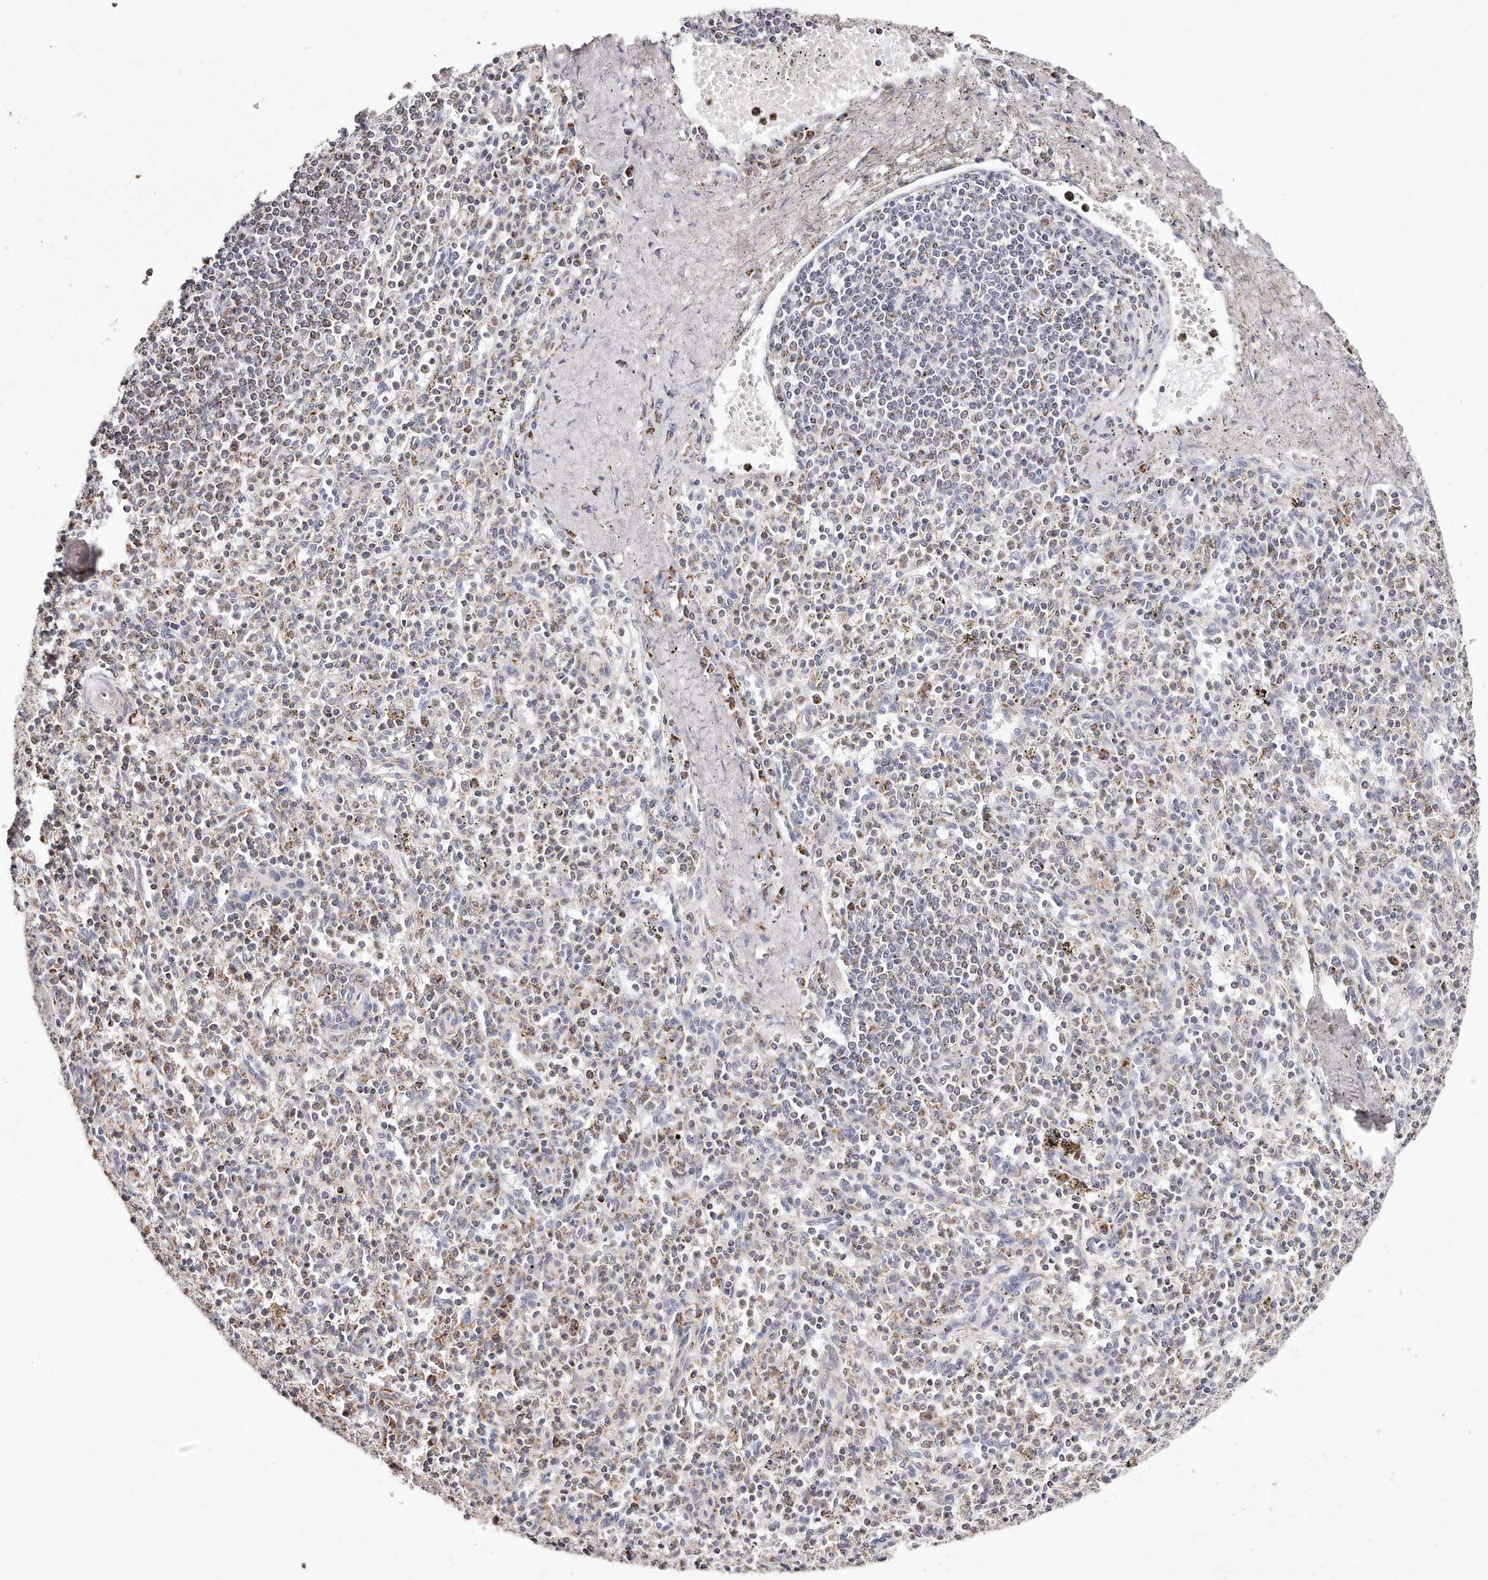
{"staining": {"intensity": "weak", "quantity": "25%-75%", "location": "cytoplasmic/membranous"}, "tissue": "spleen", "cell_type": "Cells in red pulp", "image_type": "normal", "snomed": [{"axis": "morphology", "description": "Normal tissue, NOS"}, {"axis": "topography", "description": "Spleen"}], "caption": "This micrograph displays IHC staining of normal spleen, with low weak cytoplasmic/membranous staining in approximately 25%-75% of cells in red pulp.", "gene": "RTKN", "patient": {"sex": "male", "age": 72}}